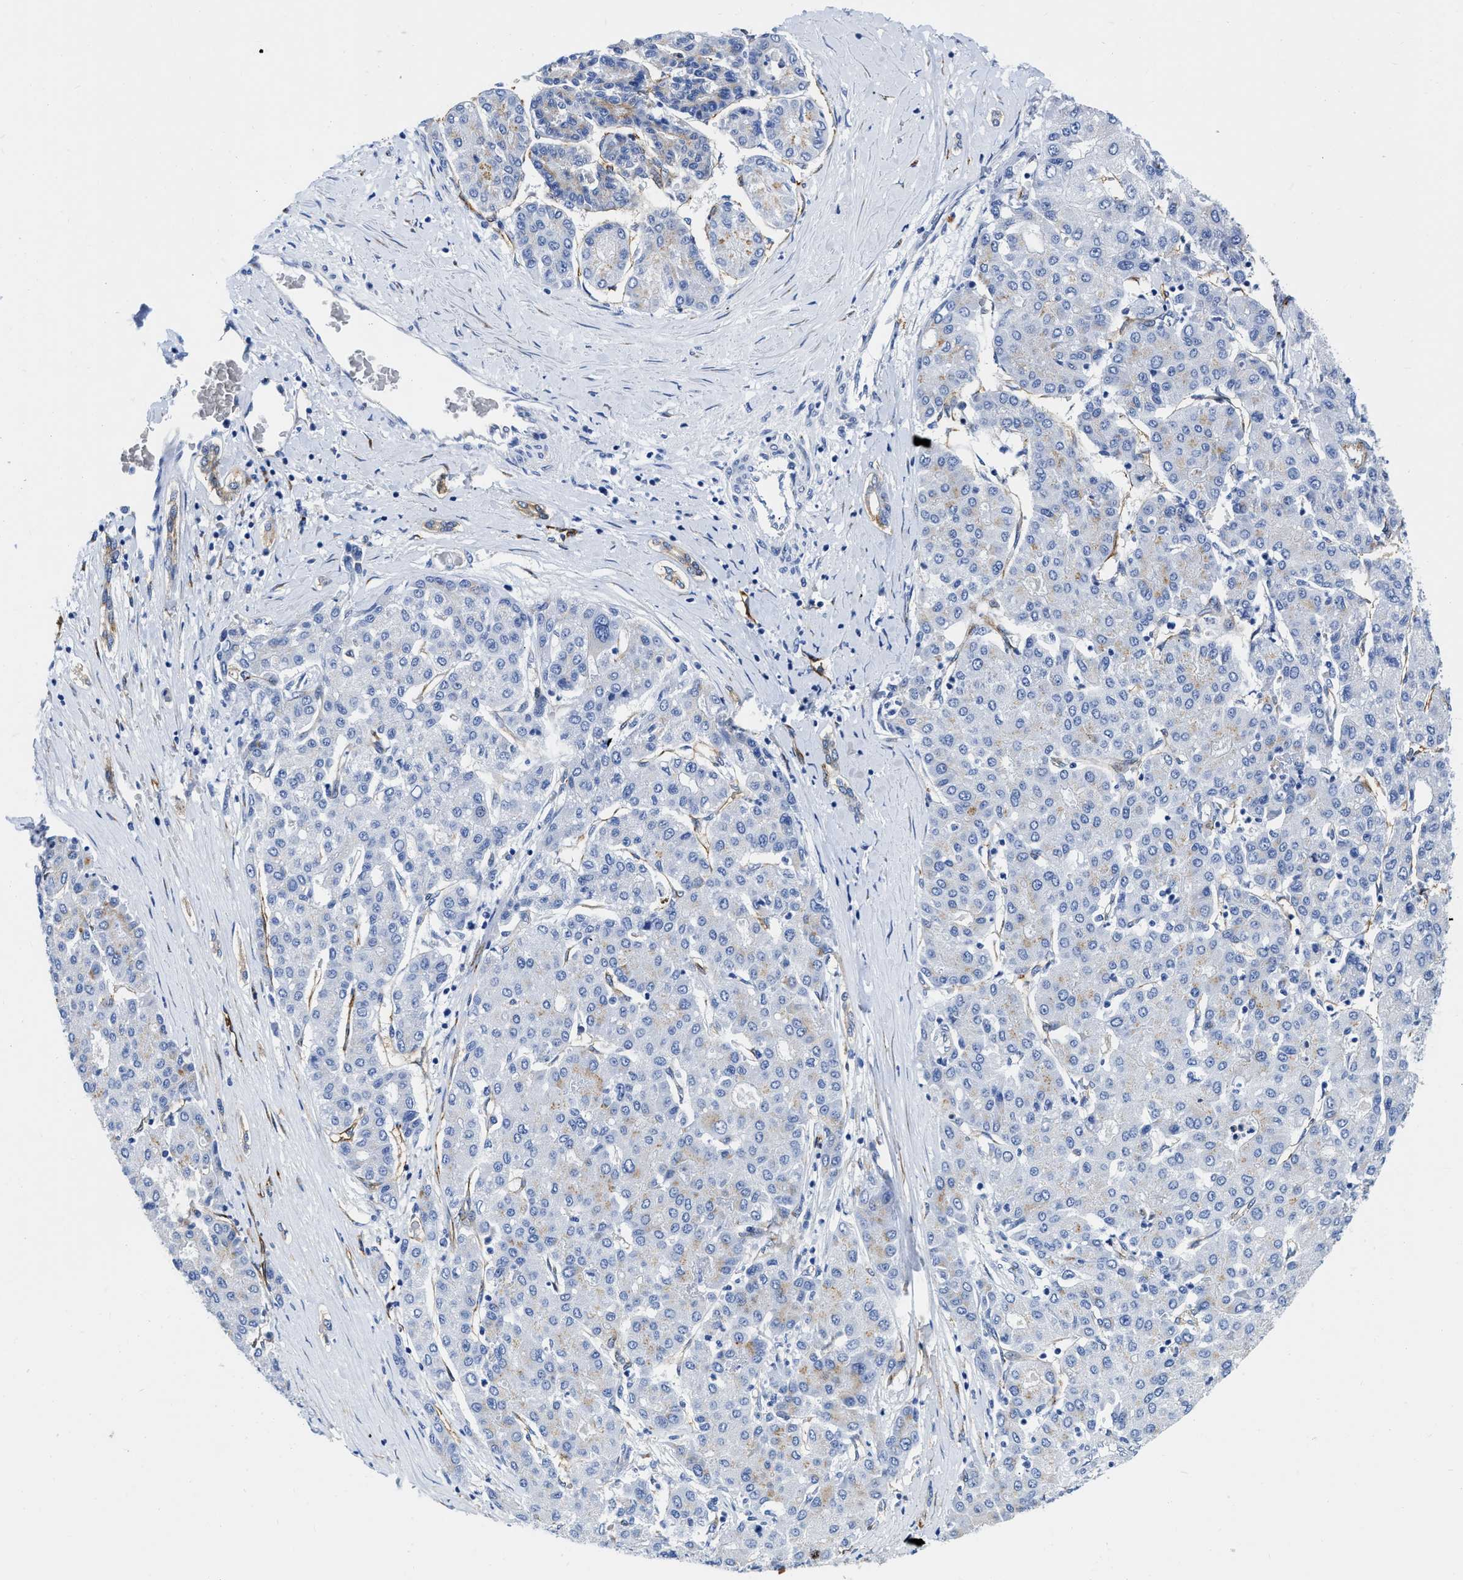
{"staining": {"intensity": "weak", "quantity": "<25%", "location": "cytoplasmic/membranous"}, "tissue": "liver cancer", "cell_type": "Tumor cells", "image_type": "cancer", "snomed": [{"axis": "morphology", "description": "Carcinoma, Hepatocellular, NOS"}, {"axis": "topography", "description": "Liver"}], "caption": "Human liver cancer (hepatocellular carcinoma) stained for a protein using immunohistochemistry (IHC) displays no positivity in tumor cells.", "gene": "TVP23B", "patient": {"sex": "male", "age": 65}}